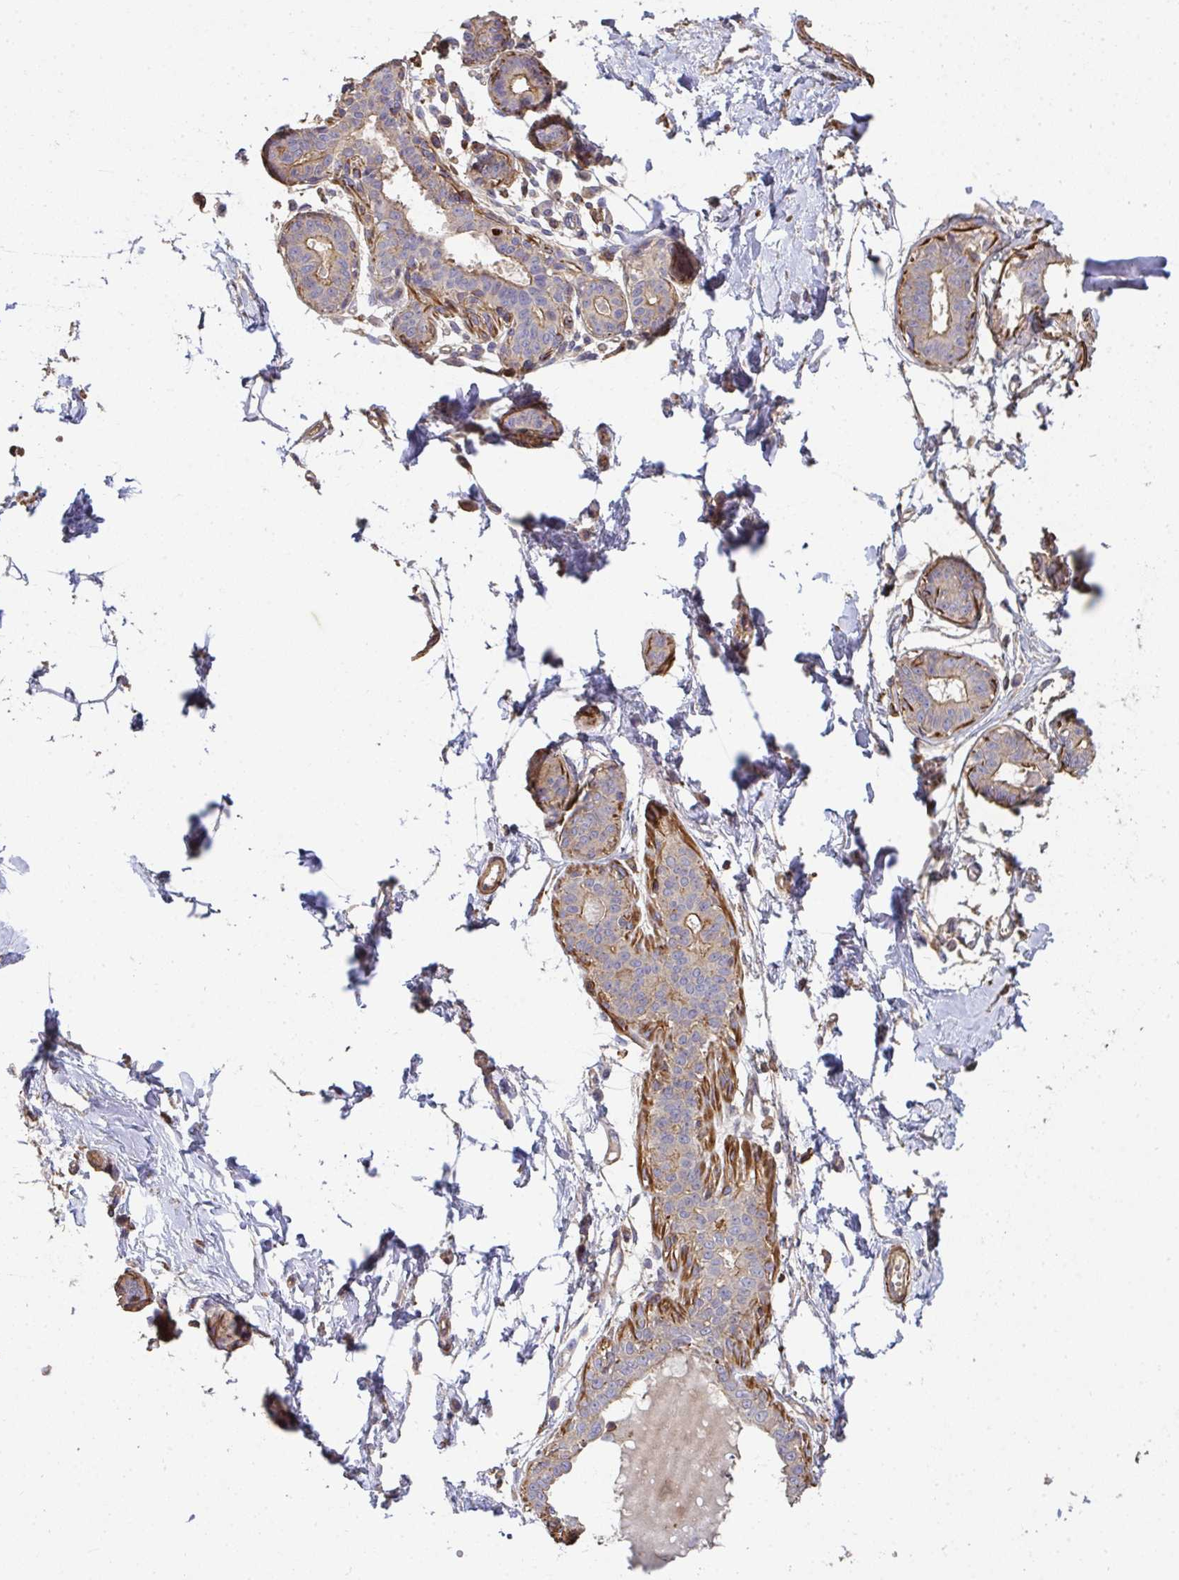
{"staining": {"intensity": "negative", "quantity": "none", "location": "none"}, "tissue": "breast", "cell_type": "Adipocytes", "image_type": "normal", "snomed": [{"axis": "morphology", "description": "Normal tissue, NOS"}, {"axis": "topography", "description": "Breast"}], "caption": "Protein analysis of normal breast shows no significant staining in adipocytes. The staining was performed using DAB (3,3'-diaminobenzidine) to visualize the protein expression in brown, while the nuclei were stained in blue with hematoxylin (Magnification: 20x).", "gene": "TNMD", "patient": {"sex": "female", "age": 45}}